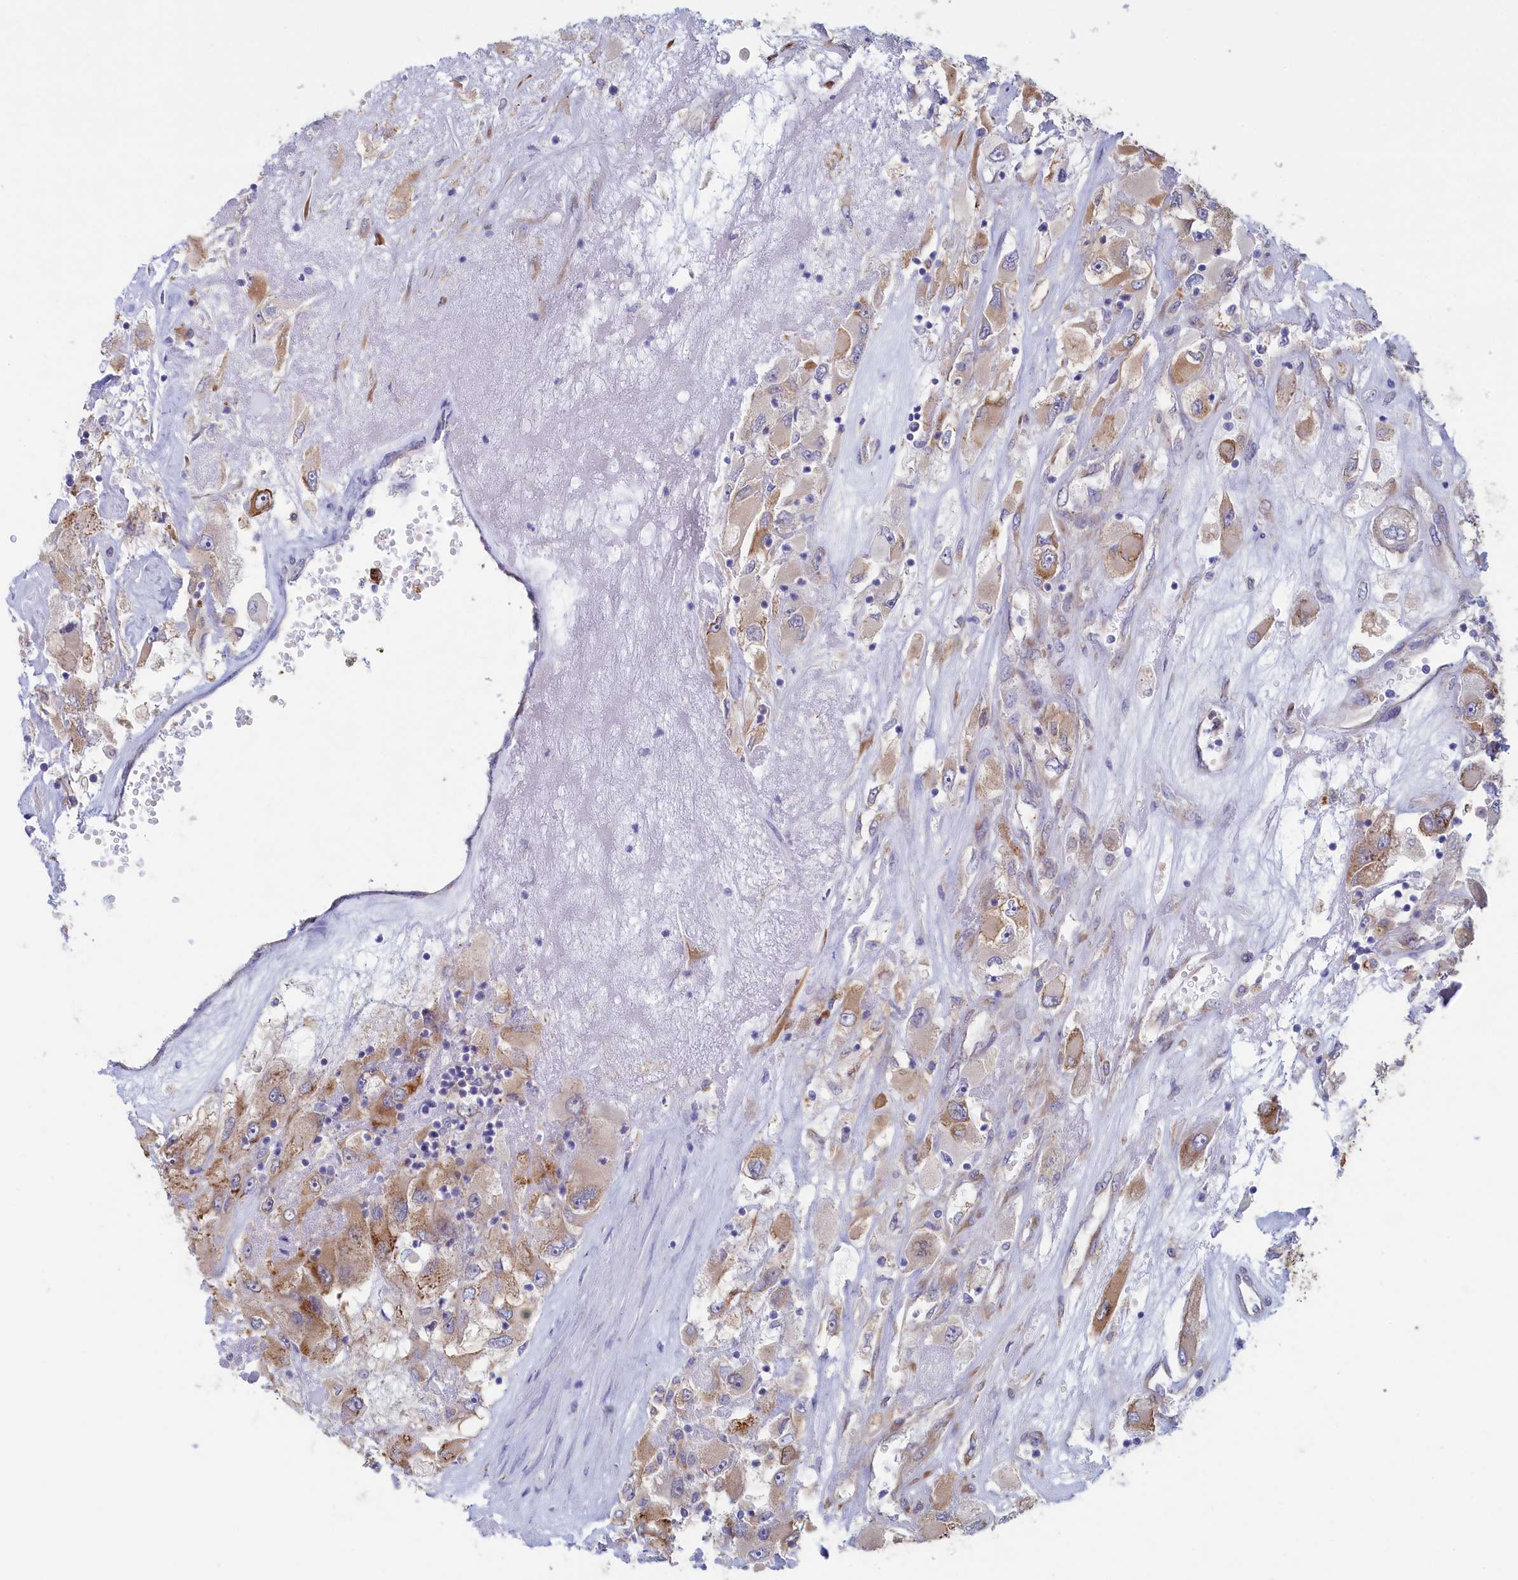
{"staining": {"intensity": "strong", "quantity": "25%-75%", "location": "cytoplasmic/membranous"}, "tissue": "renal cancer", "cell_type": "Tumor cells", "image_type": "cancer", "snomed": [{"axis": "morphology", "description": "Adenocarcinoma, NOS"}, {"axis": "topography", "description": "Kidney"}], "caption": "Adenocarcinoma (renal) stained for a protein (brown) reveals strong cytoplasmic/membranous positive positivity in approximately 25%-75% of tumor cells.", "gene": "SYNDIG1L", "patient": {"sex": "female", "age": 52}}